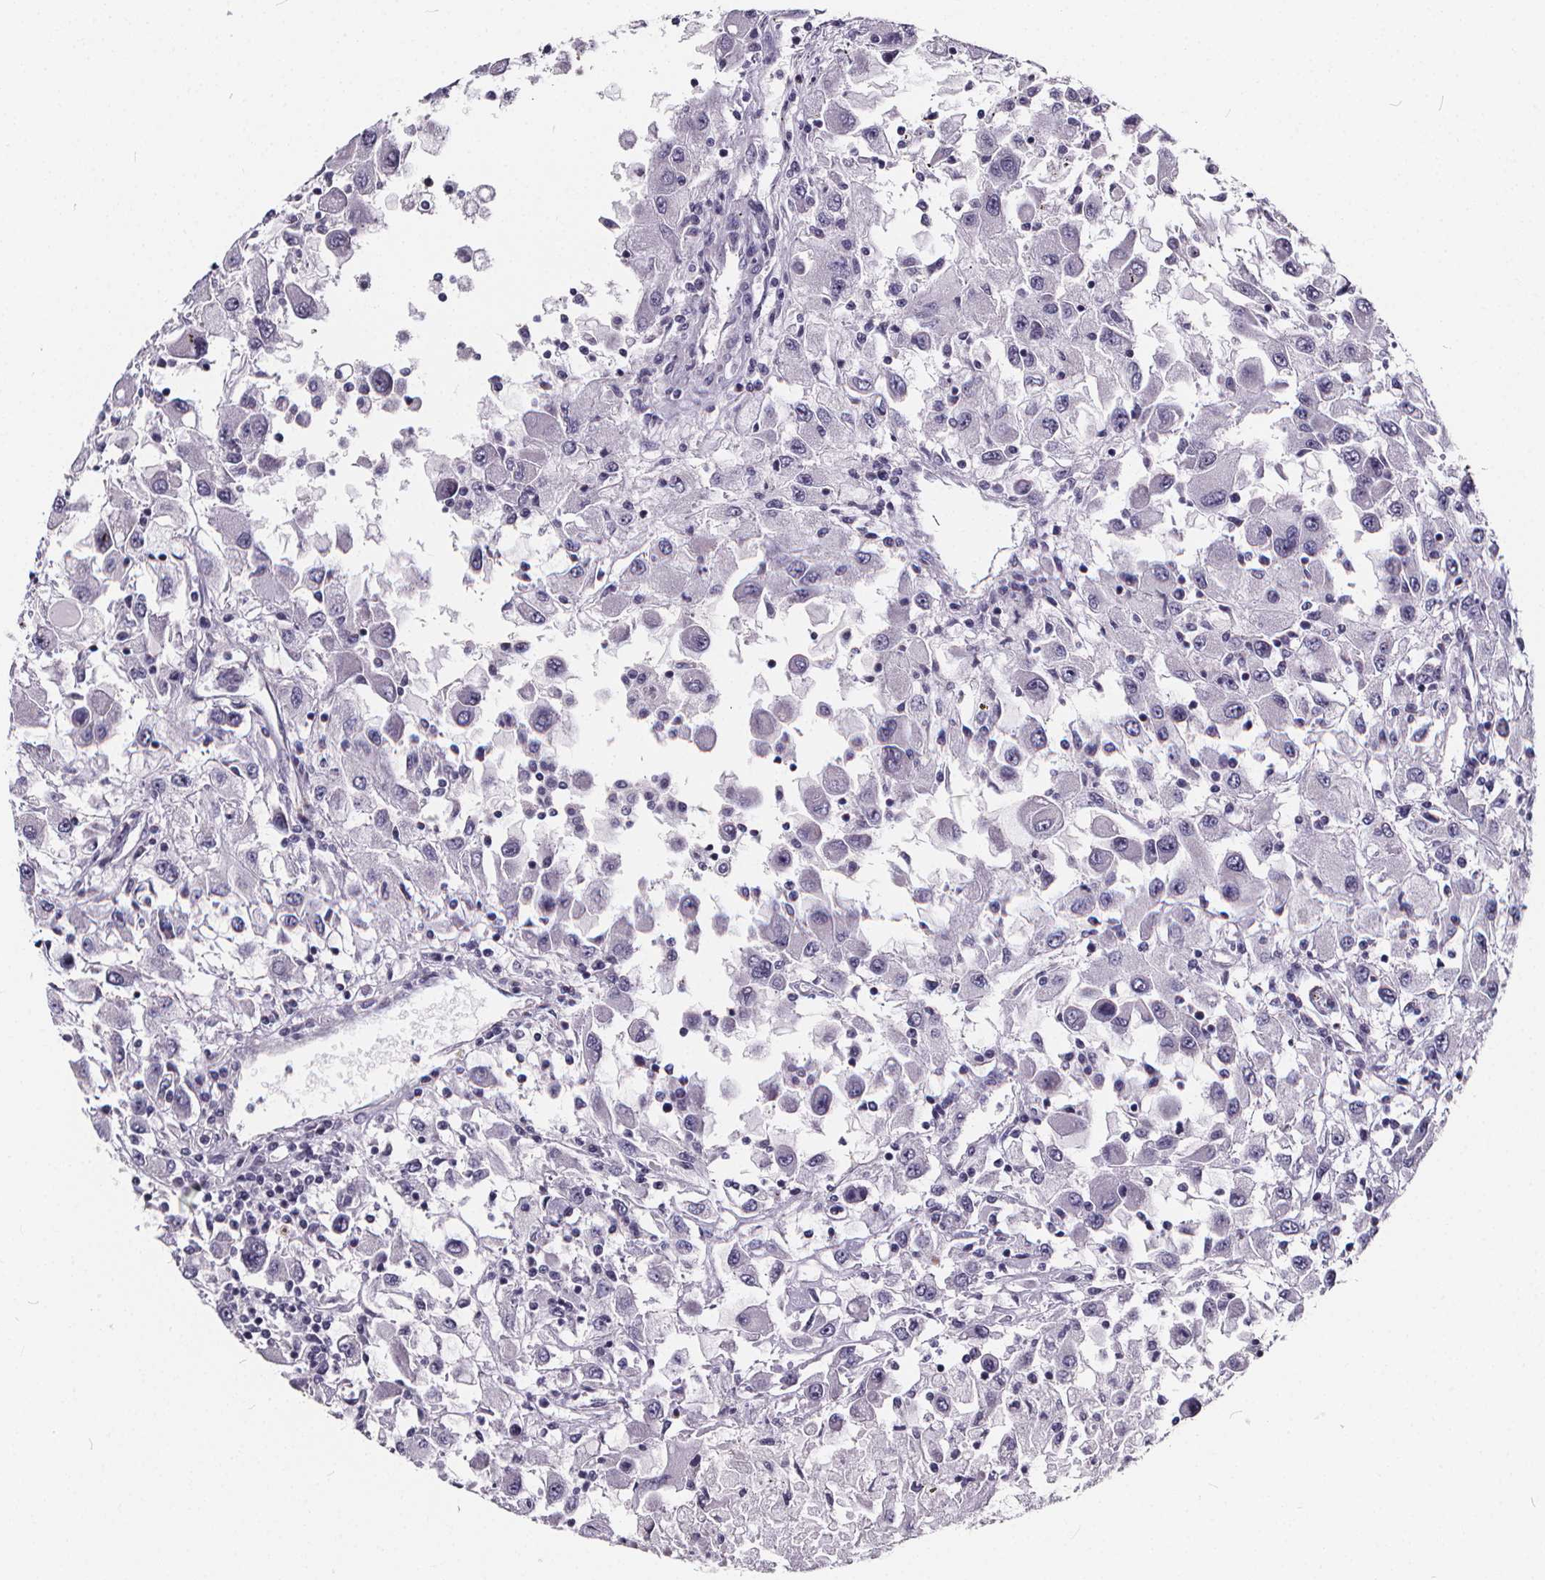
{"staining": {"intensity": "negative", "quantity": "none", "location": "none"}, "tissue": "renal cancer", "cell_type": "Tumor cells", "image_type": "cancer", "snomed": [{"axis": "morphology", "description": "Adenocarcinoma, NOS"}, {"axis": "topography", "description": "Kidney"}], "caption": "Immunohistochemistry micrograph of neoplastic tissue: human renal adenocarcinoma stained with DAB (3,3'-diaminobenzidine) reveals no significant protein staining in tumor cells.", "gene": "SPEF2", "patient": {"sex": "female", "age": 67}}